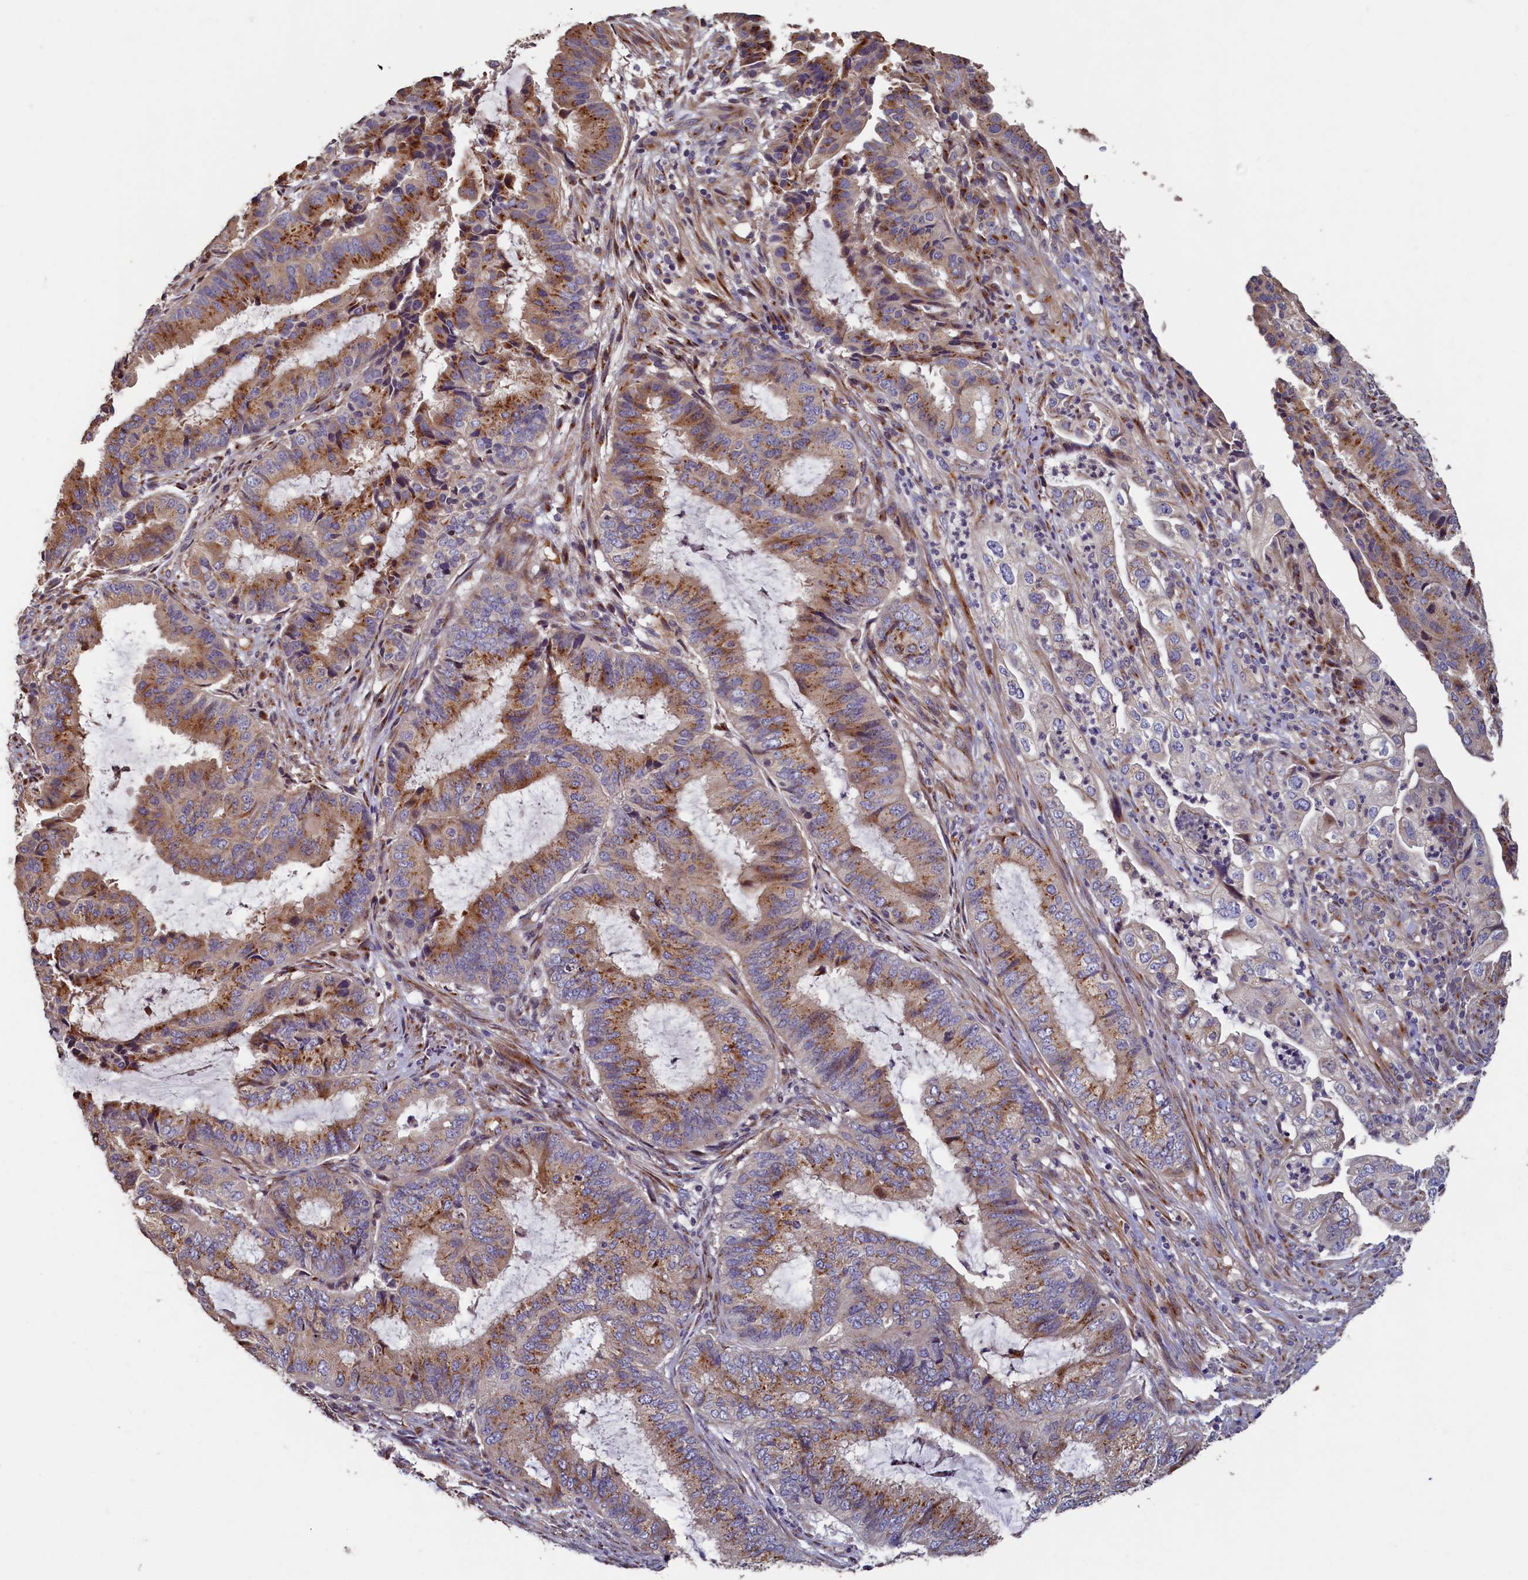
{"staining": {"intensity": "moderate", "quantity": ">75%", "location": "cytoplasmic/membranous"}, "tissue": "endometrial cancer", "cell_type": "Tumor cells", "image_type": "cancer", "snomed": [{"axis": "morphology", "description": "Adenocarcinoma, NOS"}, {"axis": "topography", "description": "Endometrium"}], "caption": "Immunohistochemistry (IHC) (DAB (3,3'-diaminobenzidine)) staining of endometrial cancer reveals moderate cytoplasmic/membranous protein expression in about >75% of tumor cells. The staining was performed using DAB to visualize the protein expression in brown, while the nuclei were stained in blue with hematoxylin (Magnification: 20x).", "gene": "TMEM181", "patient": {"sex": "female", "age": 51}}